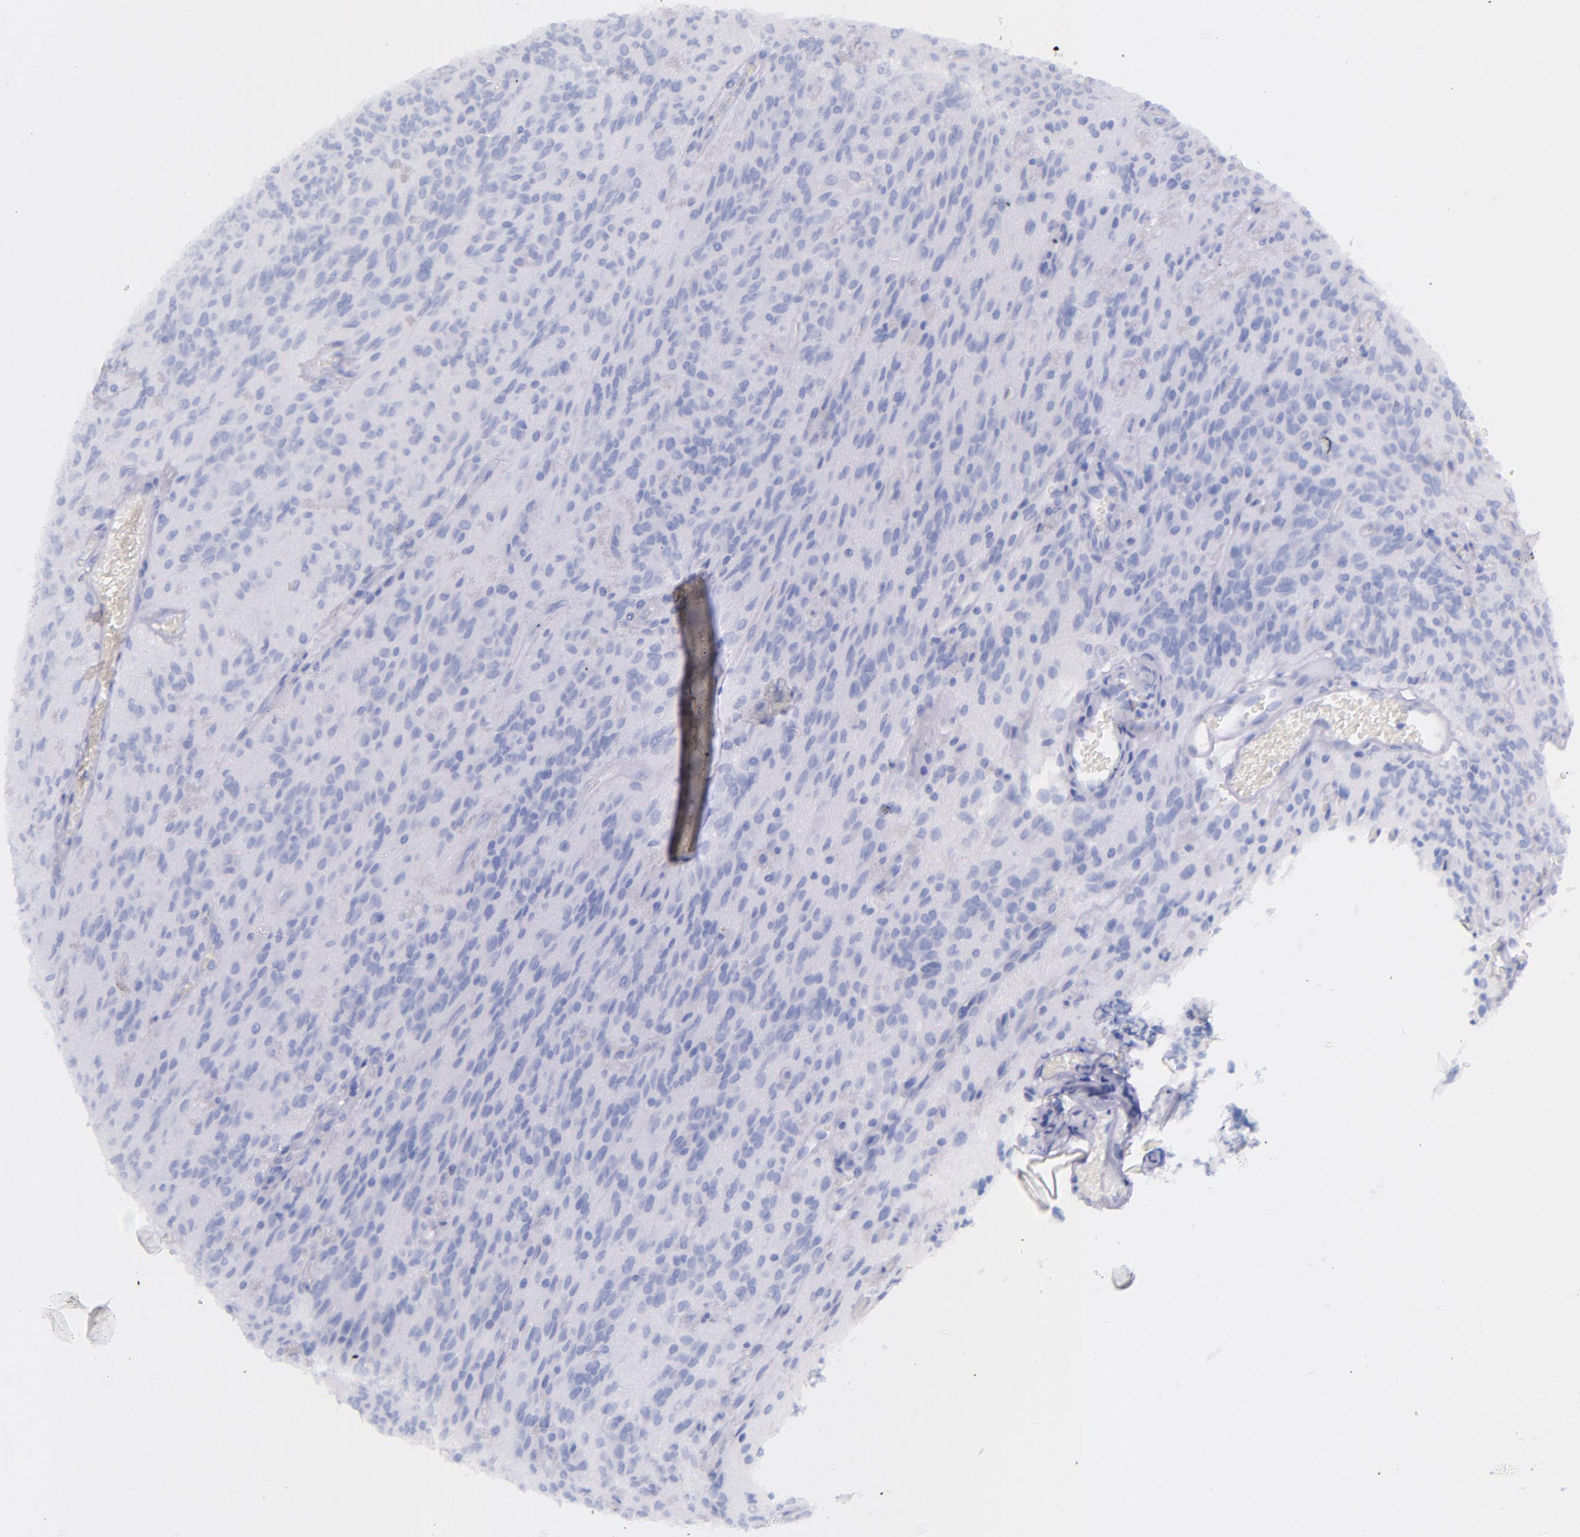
{"staining": {"intensity": "negative", "quantity": "none", "location": "none"}, "tissue": "glioma", "cell_type": "Tumor cells", "image_type": "cancer", "snomed": [{"axis": "morphology", "description": "Glioma, malignant, Low grade"}, {"axis": "topography", "description": "Brain"}], "caption": "Glioma was stained to show a protein in brown. There is no significant positivity in tumor cells.", "gene": "SFTPA2", "patient": {"sex": "female", "age": 15}}